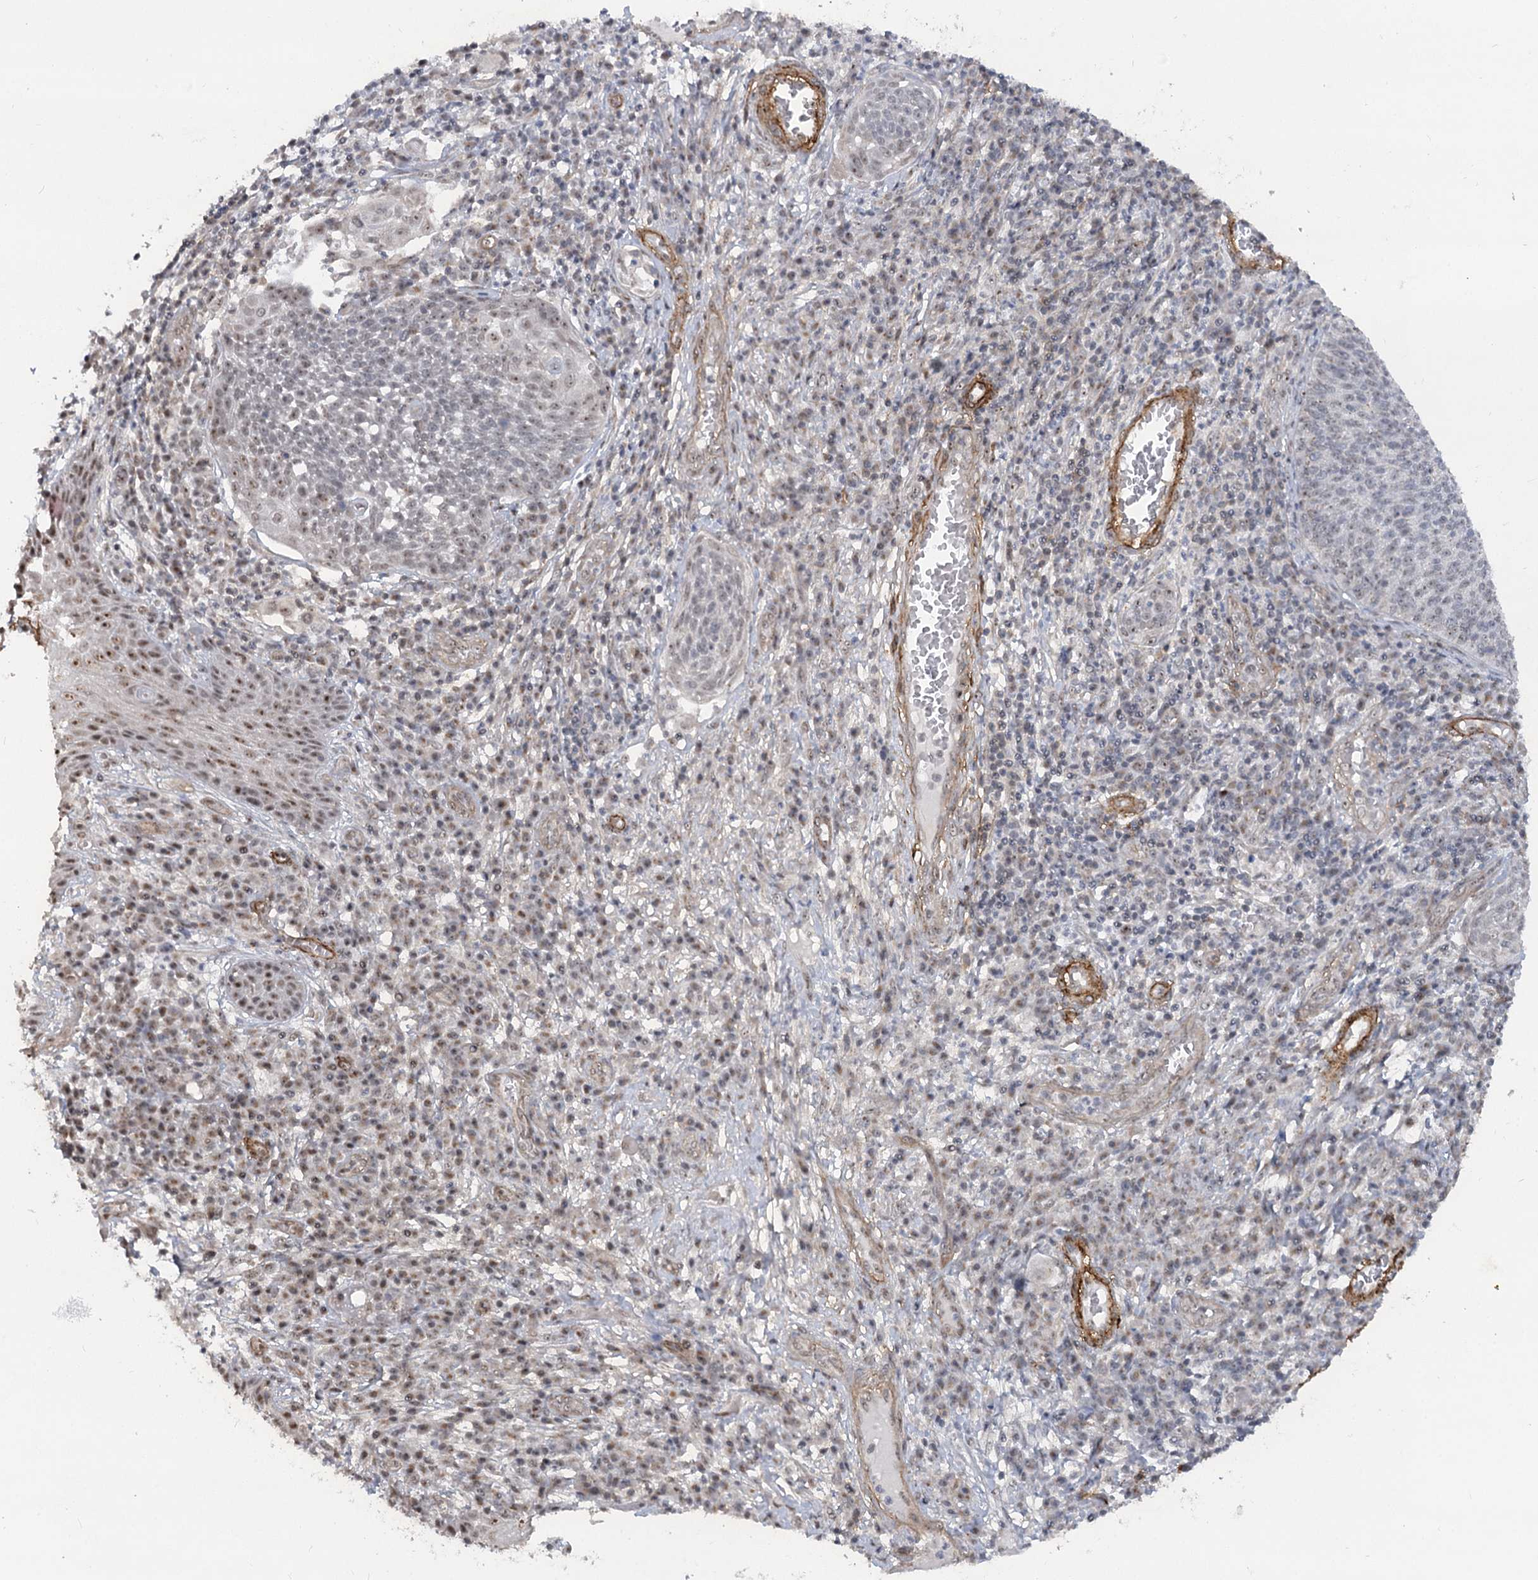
{"staining": {"intensity": "weak", "quantity": "25%-75%", "location": "nuclear"}, "tissue": "cervical cancer", "cell_type": "Tumor cells", "image_type": "cancer", "snomed": [{"axis": "morphology", "description": "Squamous cell carcinoma, NOS"}, {"axis": "topography", "description": "Cervix"}], "caption": "A brown stain labels weak nuclear expression of a protein in cervical cancer tumor cells.", "gene": "GNL3L", "patient": {"sex": "female", "age": 34}}